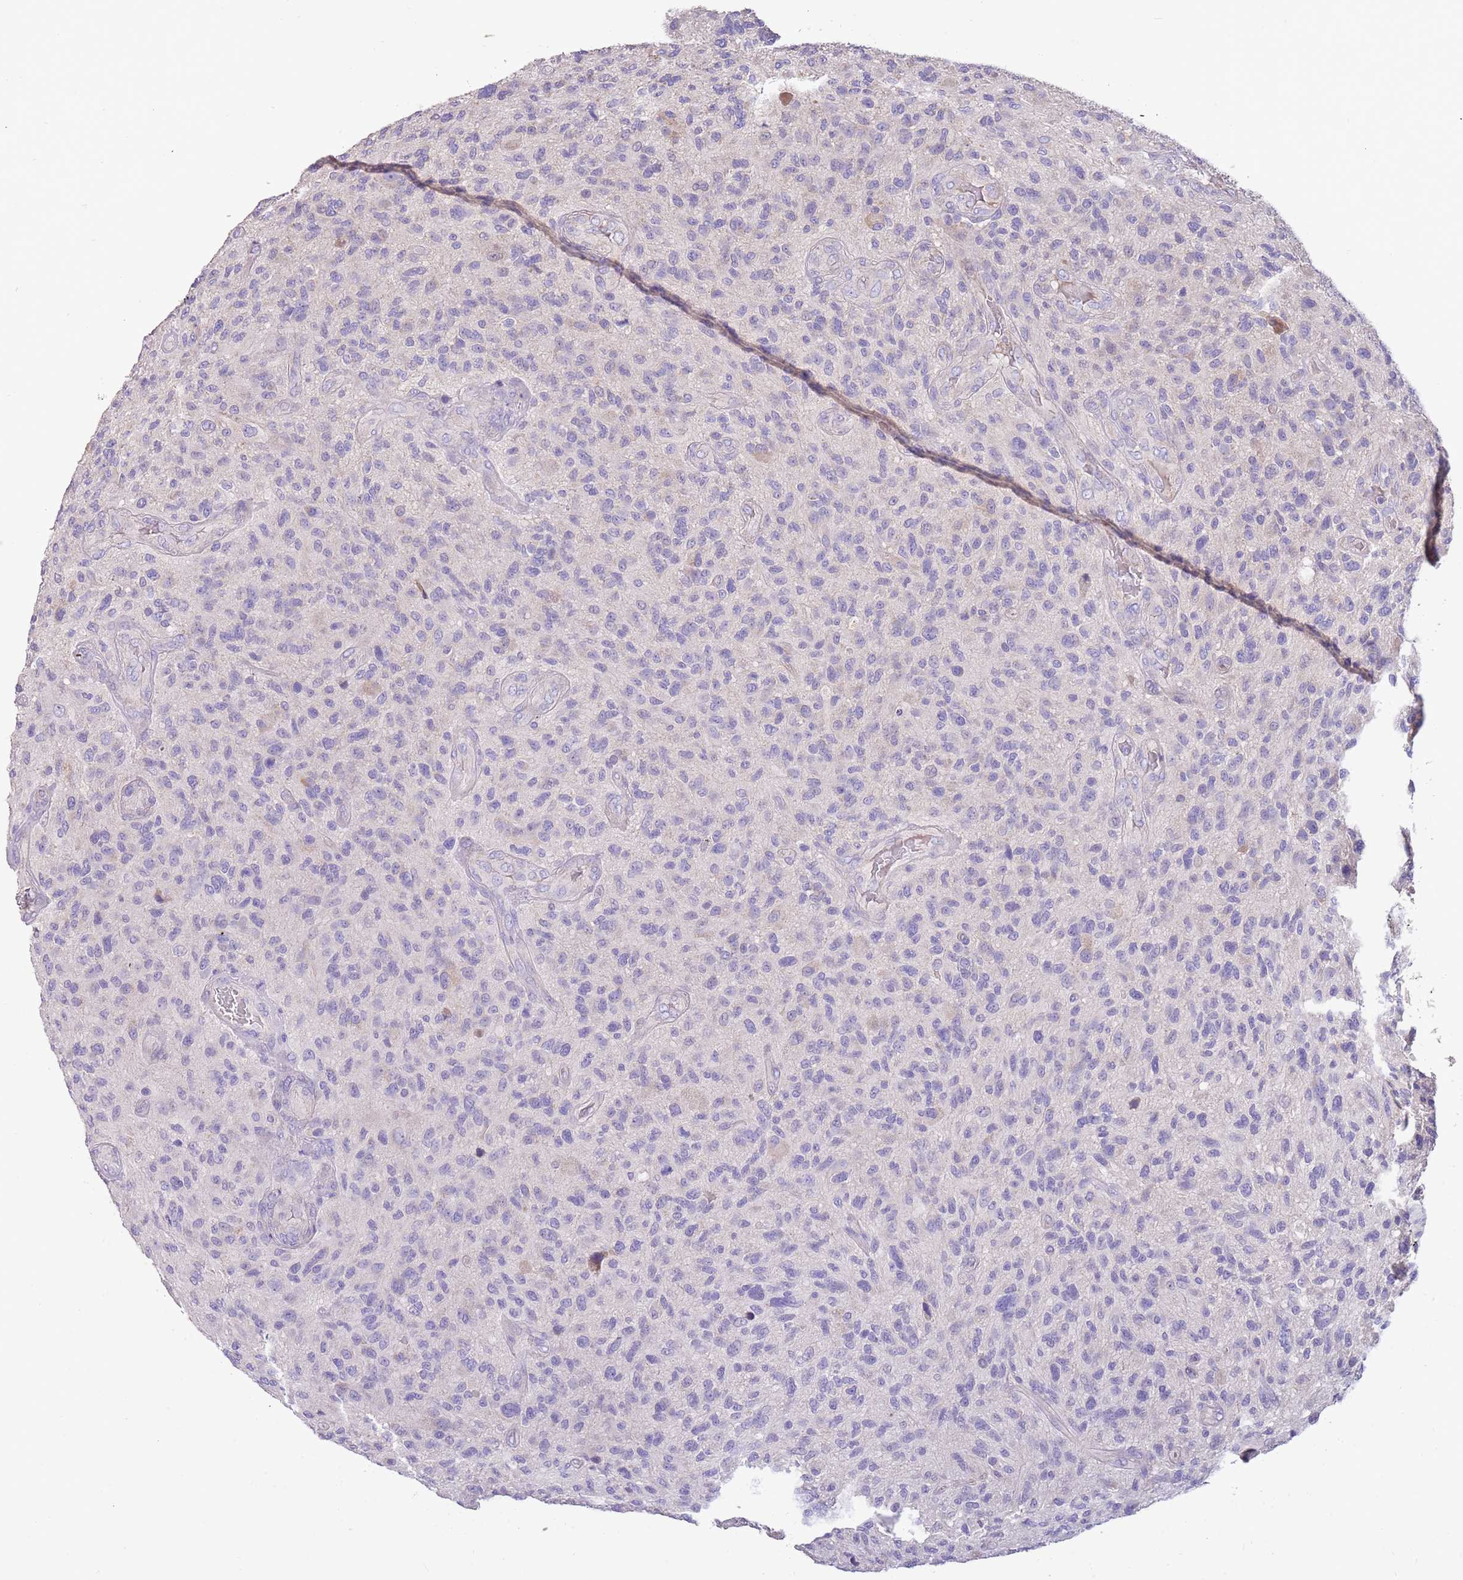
{"staining": {"intensity": "negative", "quantity": "none", "location": "none"}, "tissue": "glioma", "cell_type": "Tumor cells", "image_type": "cancer", "snomed": [{"axis": "morphology", "description": "Glioma, malignant, High grade"}, {"axis": "topography", "description": "Brain"}], "caption": "A high-resolution histopathology image shows immunohistochemistry (IHC) staining of malignant high-grade glioma, which displays no significant expression in tumor cells. (DAB immunohistochemistry visualized using brightfield microscopy, high magnification).", "gene": "TRMO", "patient": {"sex": "male", "age": 47}}